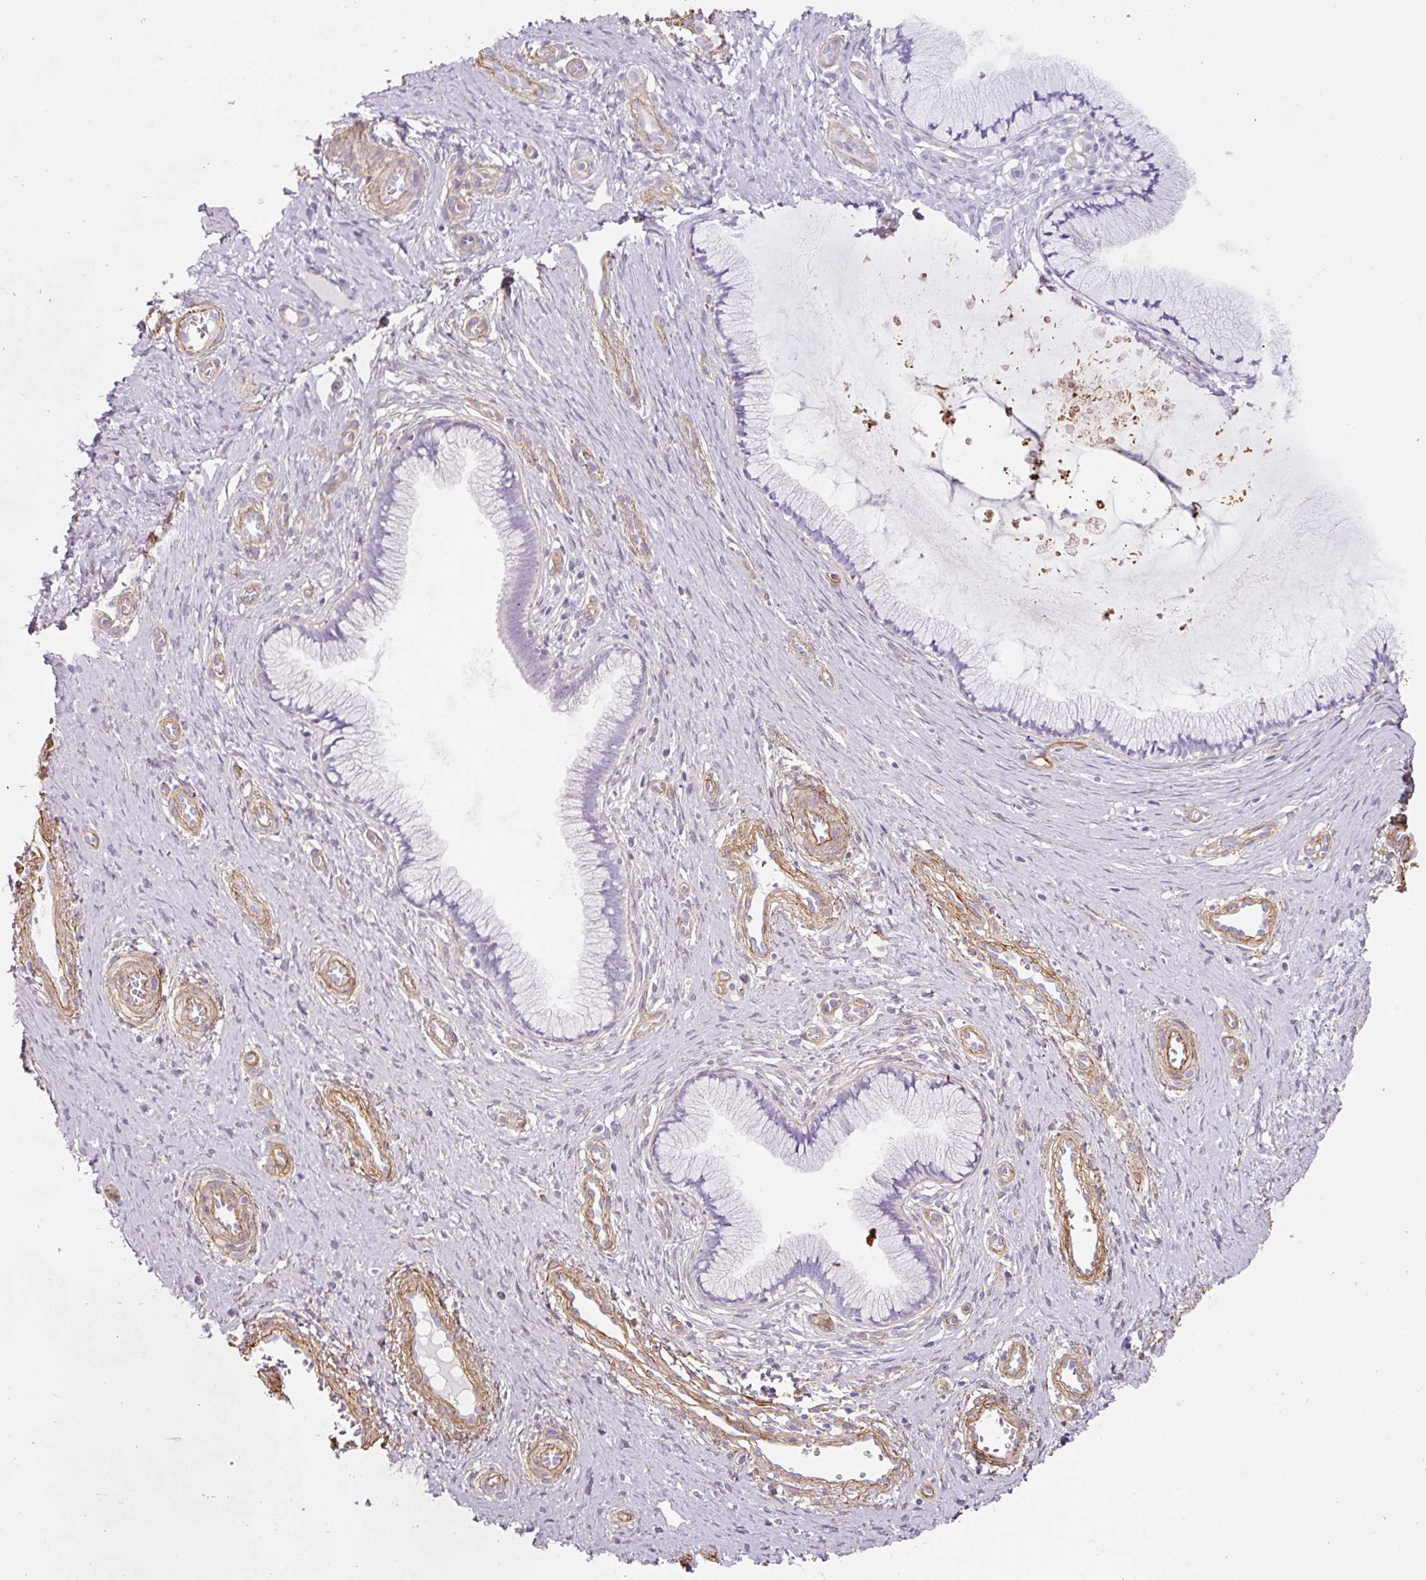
{"staining": {"intensity": "negative", "quantity": "none", "location": "none"}, "tissue": "cervix", "cell_type": "Glandular cells", "image_type": "normal", "snomed": [{"axis": "morphology", "description": "Normal tissue, NOS"}, {"axis": "topography", "description": "Cervix"}], "caption": "High power microscopy photomicrograph of an IHC image of unremarkable cervix, revealing no significant staining in glandular cells. Nuclei are stained in blue.", "gene": "LOXL4", "patient": {"sex": "female", "age": 36}}